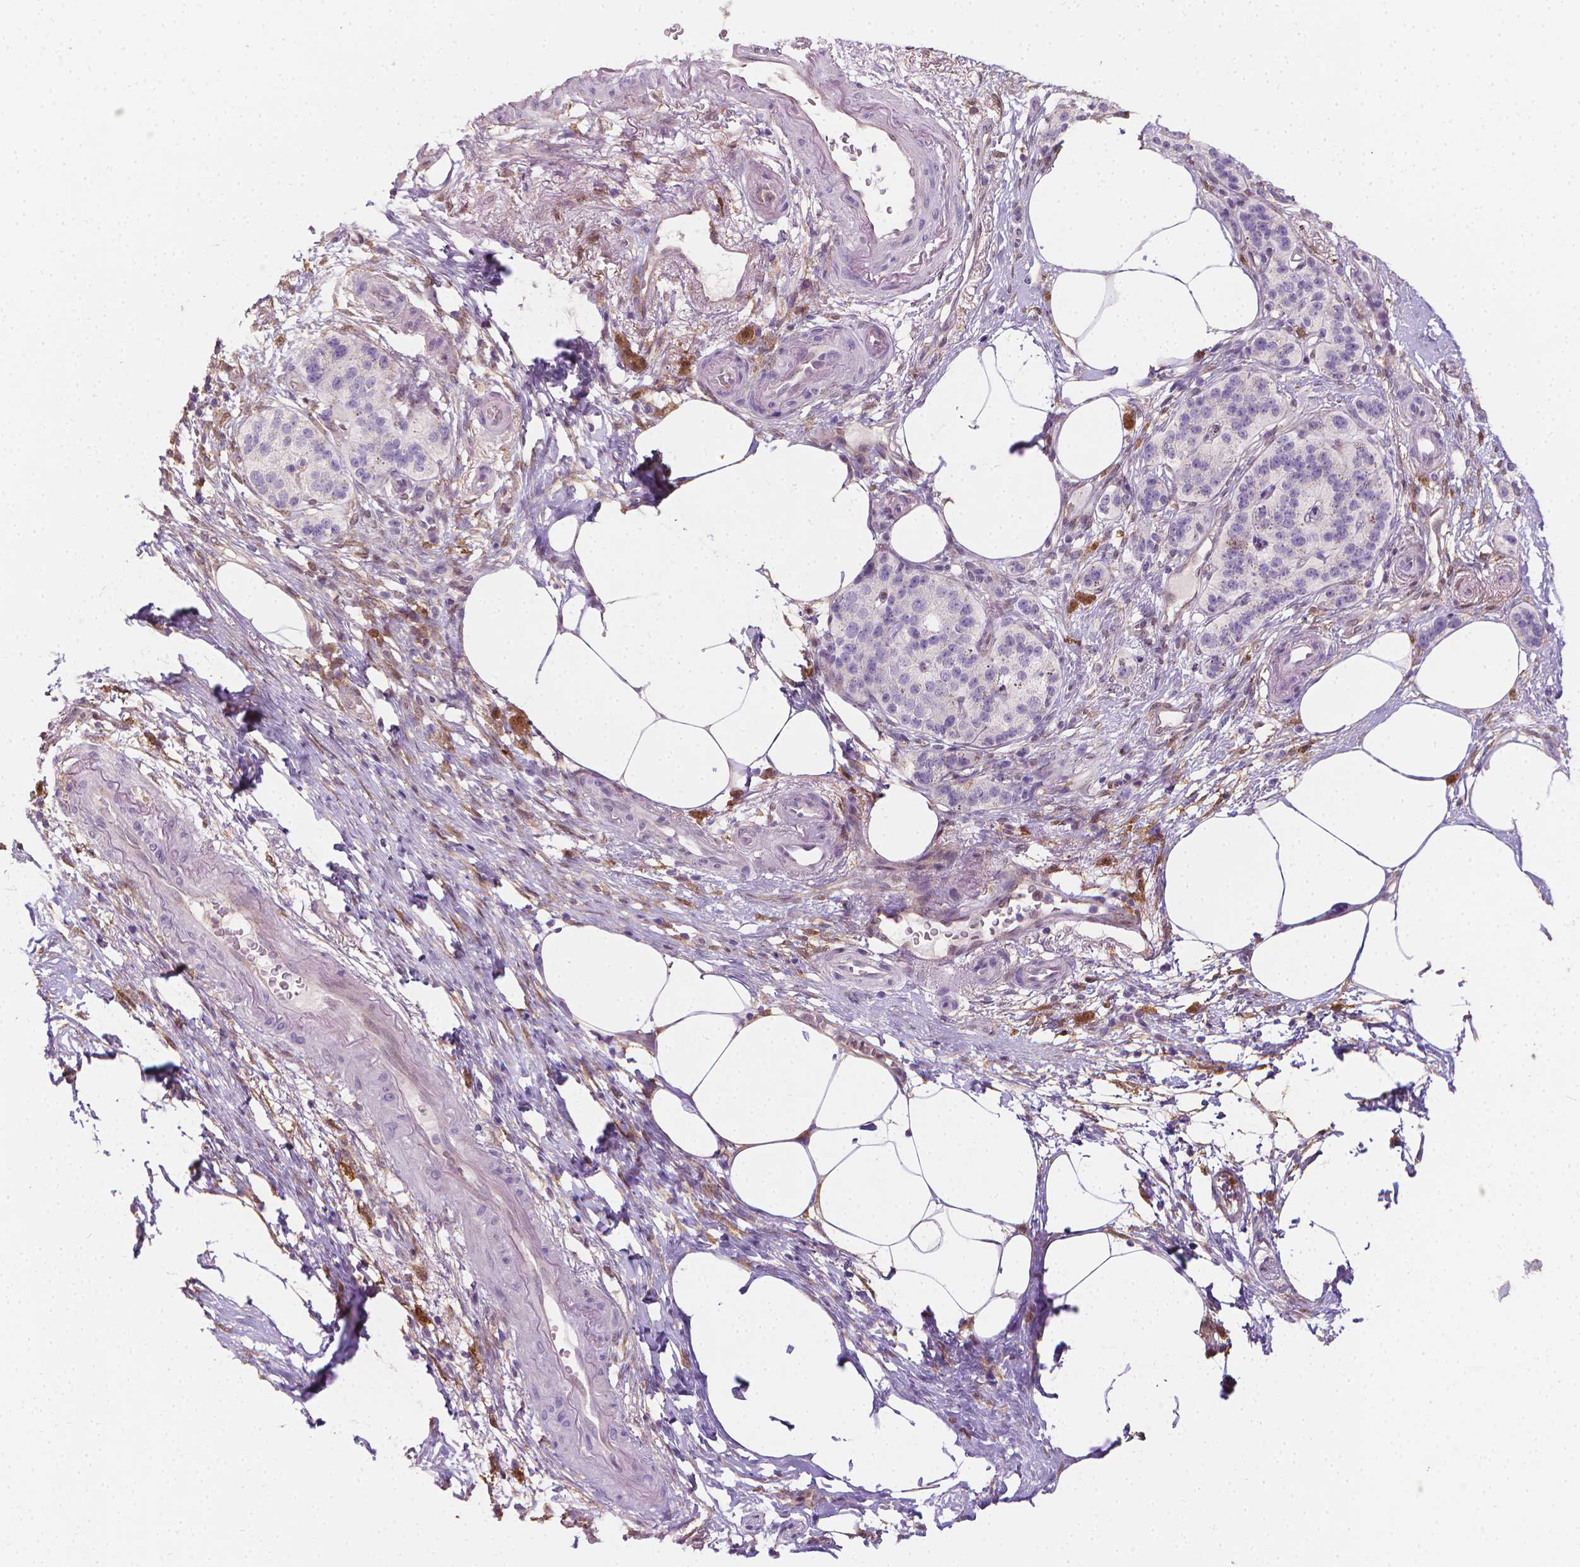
{"staining": {"intensity": "weak", "quantity": "25%-75%", "location": "cytoplasmic/membranous"}, "tissue": "pancreatic cancer", "cell_type": "Tumor cells", "image_type": "cancer", "snomed": [{"axis": "morphology", "description": "Adenocarcinoma, NOS"}, {"axis": "topography", "description": "Pancreas"}], "caption": "Immunohistochemistry (IHC) histopathology image of neoplastic tissue: pancreatic cancer (adenocarcinoma) stained using immunohistochemistry demonstrates low levels of weak protein expression localized specifically in the cytoplasmic/membranous of tumor cells, appearing as a cytoplasmic/membranous brown color.", "gene": "TNFAIP2", "patient": {"sex": "female", "age": 72}}